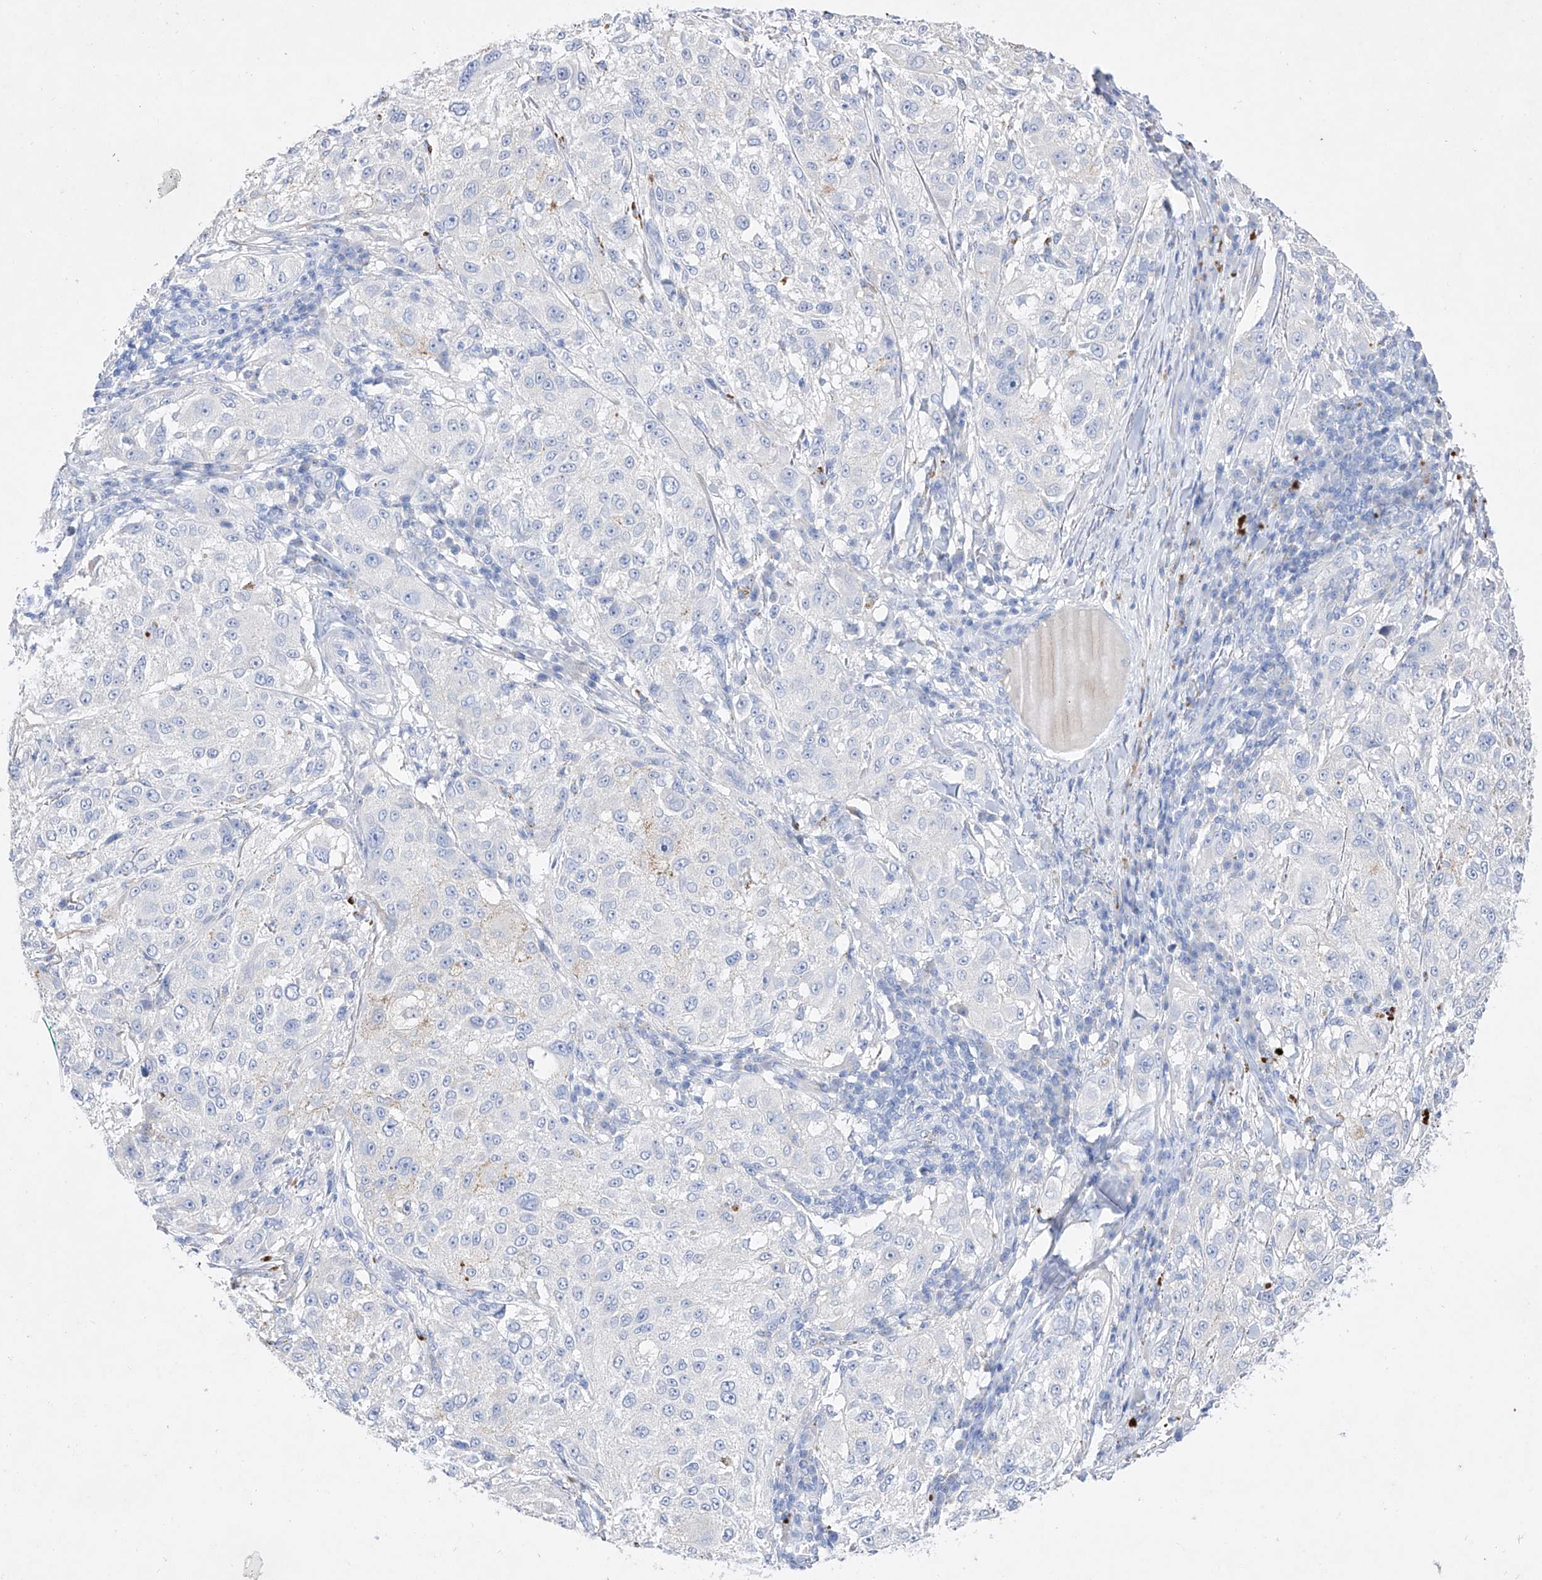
{"staining": {"intensity": "negative", "quantity": "none", "location": "none"}, "tissue": "melanoma", "cell_type": "Tumor cells", "image_type": "cancer", "snomed": [{"axis": "morphology", "description": "Necrosis, NOS"}, {"axis": "morphology", "description": "Malignant melanoma, NOS"}, {"axis": "topography", "description": "Skin"}], "caption": "High power microscopy photomicrograph of an IHC photomicrograph of melanoma, revealing no significant expression in tumor cells.", "gene": "TM7SF2", "patient": {"sex": "female", "age": 87}}